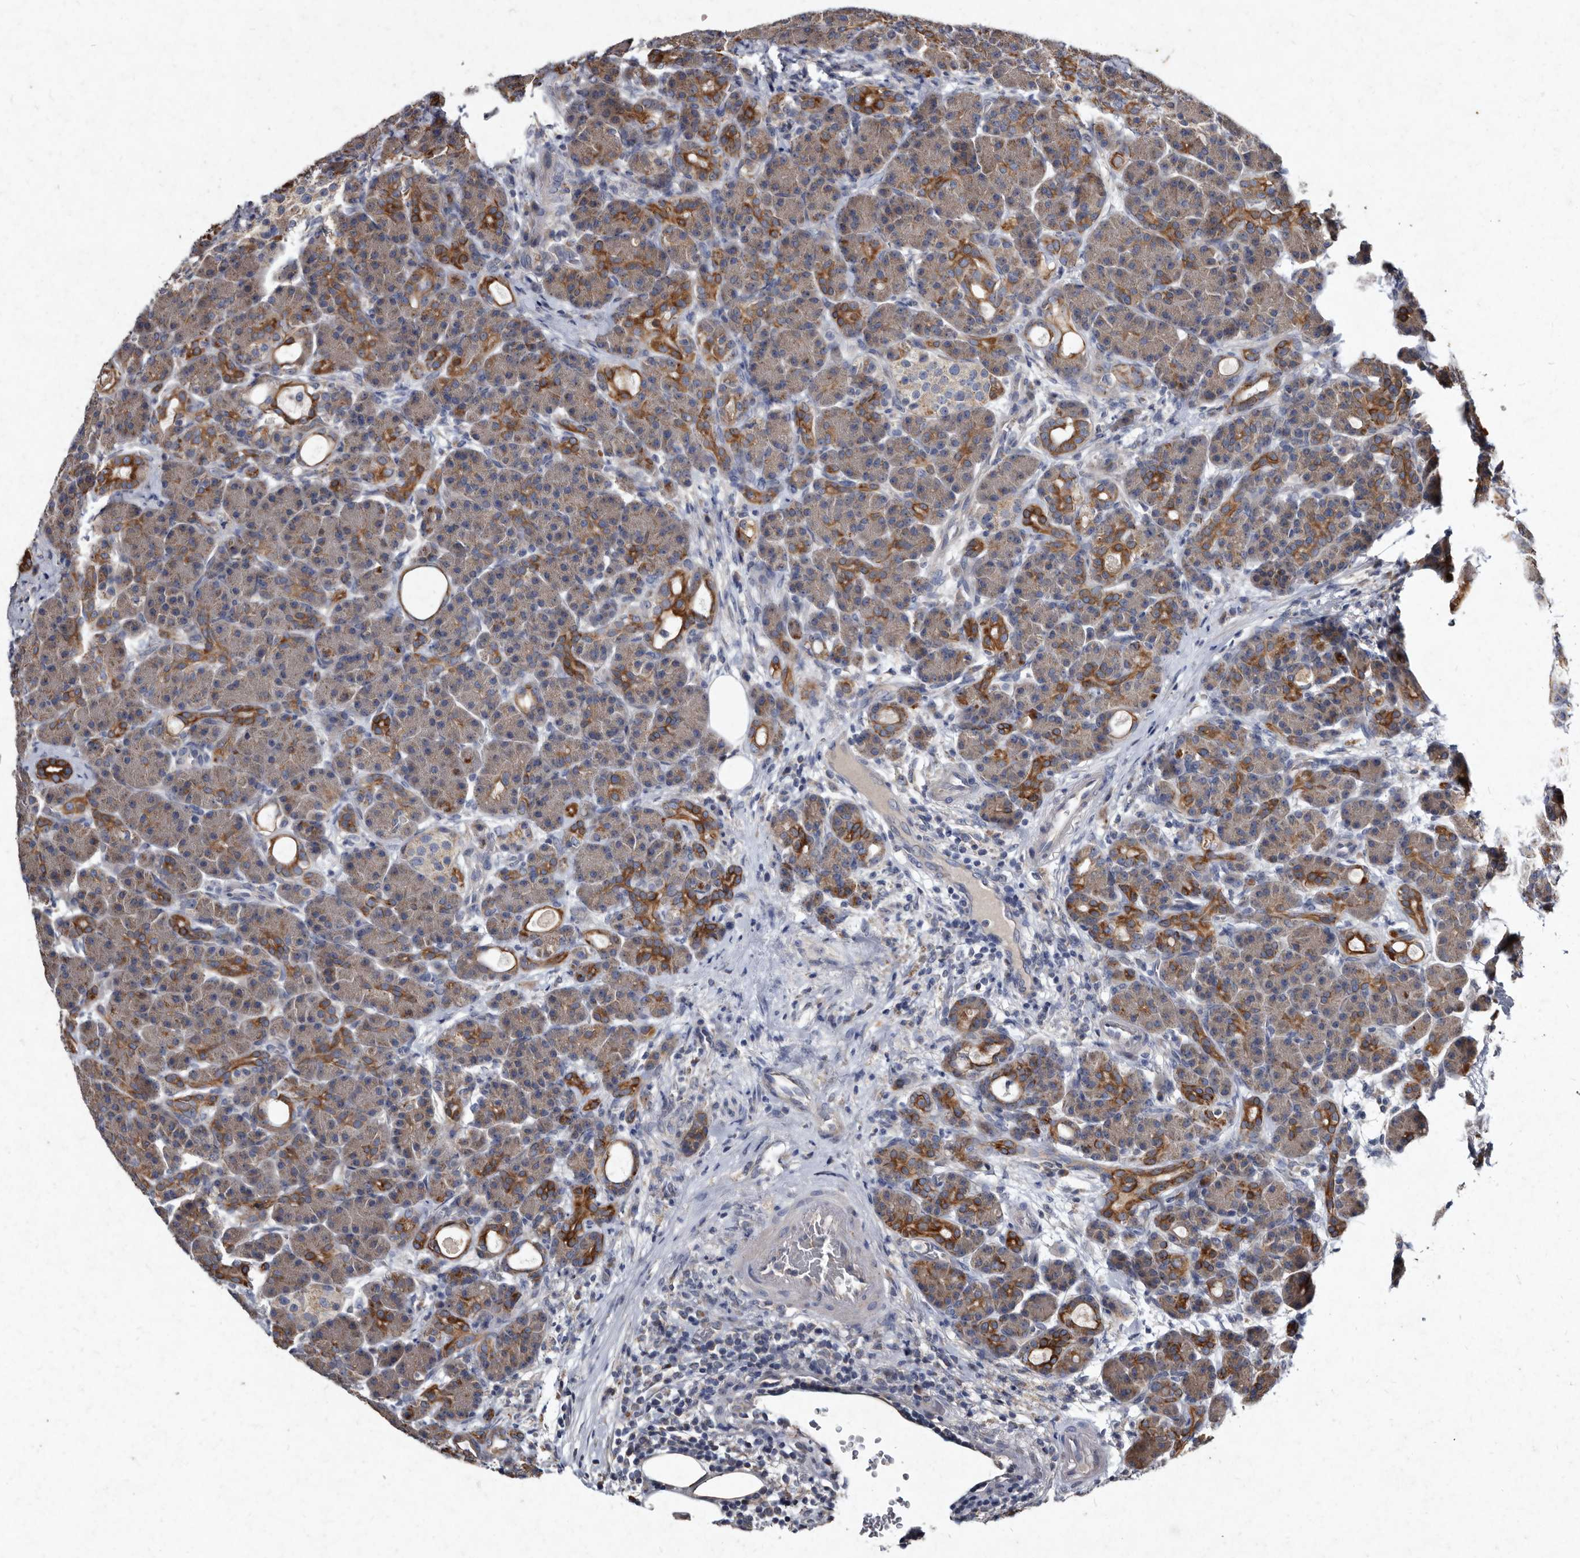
{"staining": {"intensity": "strong", "quantity": "<25%", "location": "cytoplasmic/membranous"}, "tissue": "pancreas", "cell_type": "Exocrine glandular cells", "image_type": "normal", "snomed": [{"axis": "morphology", "description": "Normal tissue, NOS"}, {"axis": "topography", "description": "Pancreas"}], "caption": "Pancreas stained with immunohistochemistry (IHC) demonstrates strong cytoplasmic/membranous expression in about <25% of exocrine glandular cells.", "gene": "YPEL1", "patient": {"sex": "male", "age": 63}}